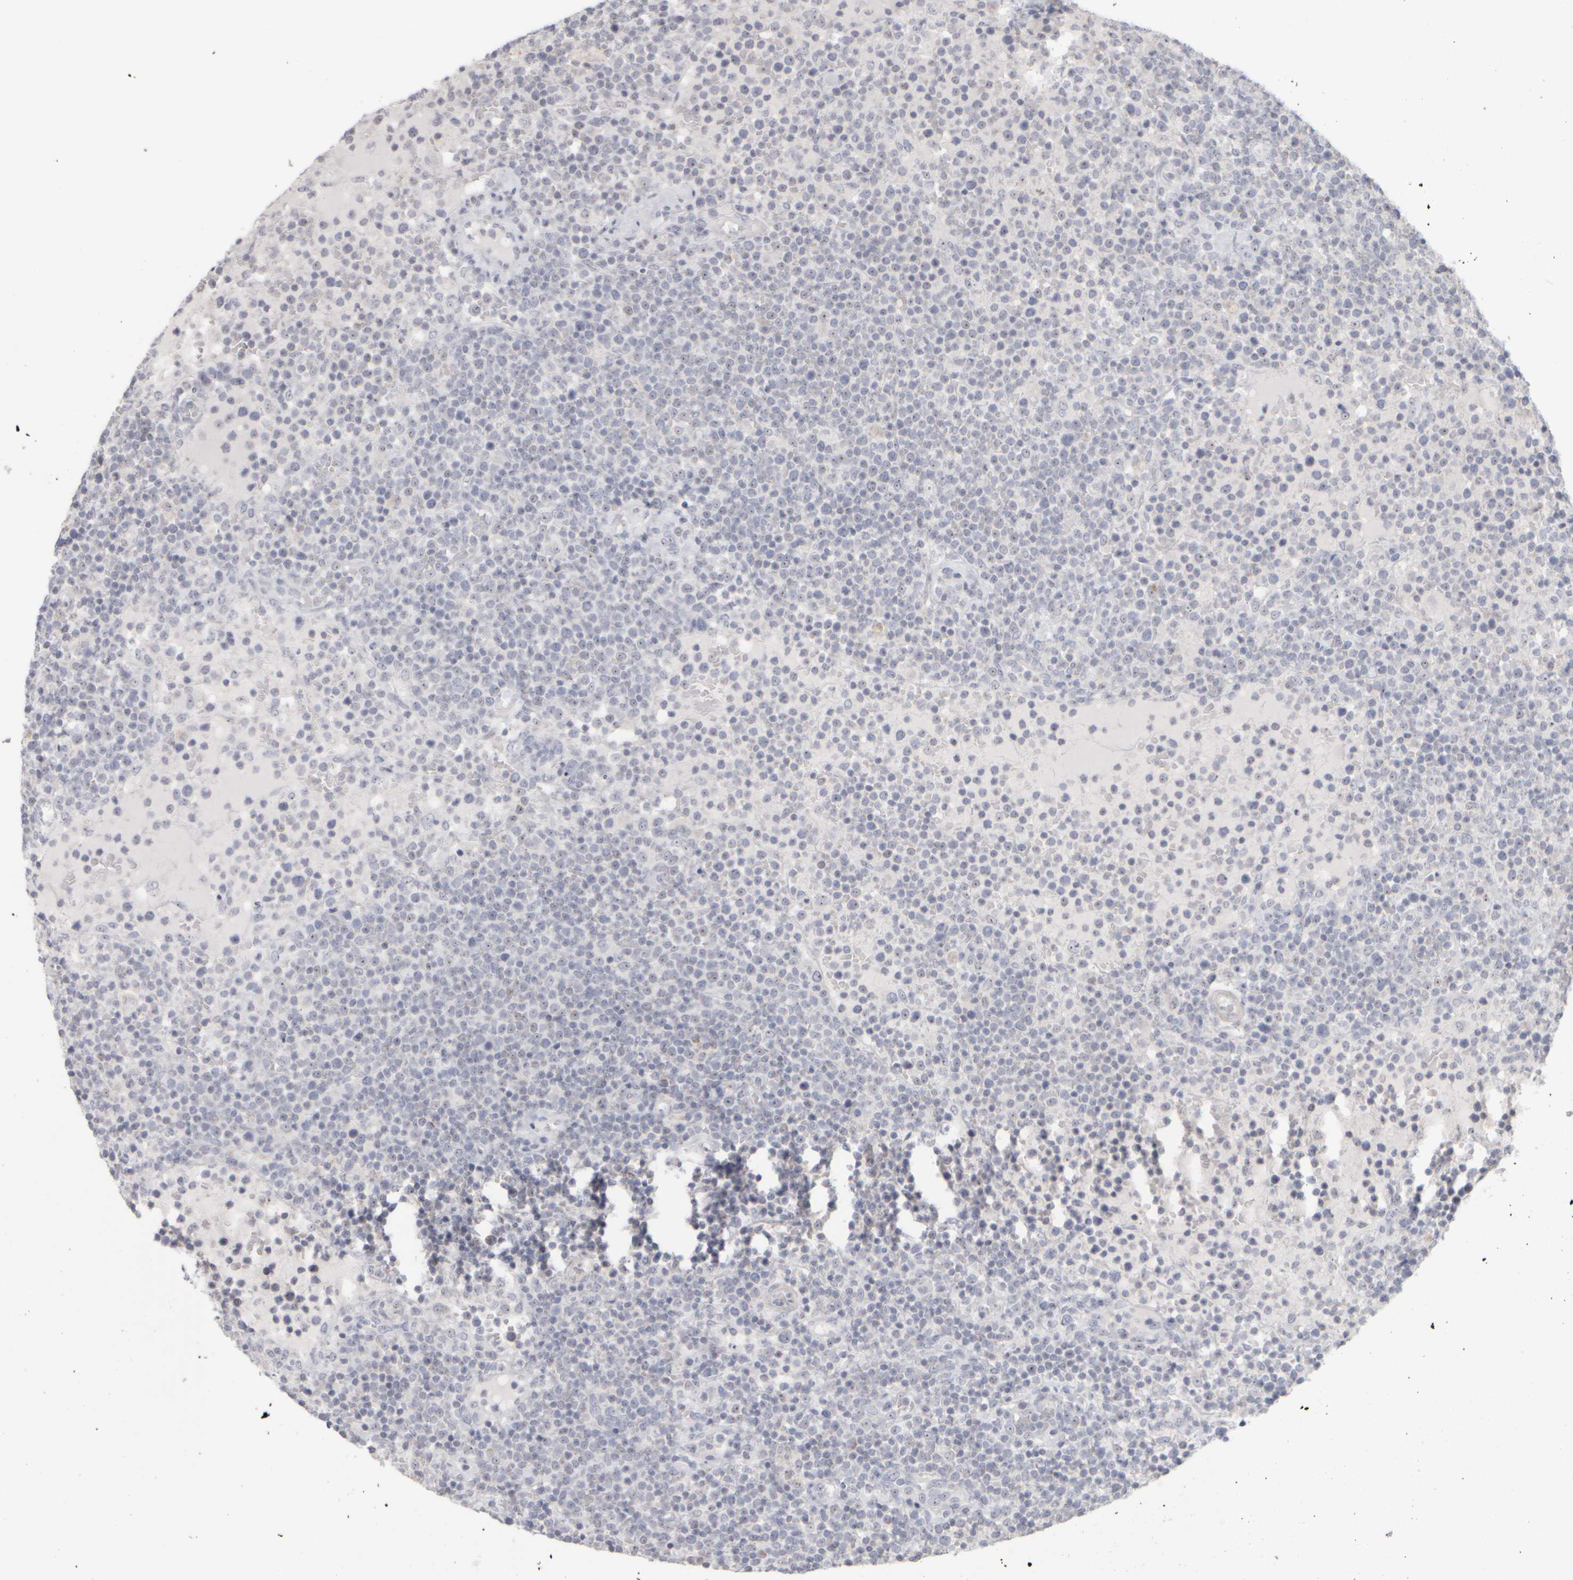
{"staining": {"intensity": "weak", "quantity": "25%-75%", "location": "nuclear"}, "tissue": "lymphoma", "cell_type": "Tumor cells", "image_type": "cancer", "snomed": [{"axis": "morphology", "description": "Malignant lymphoma, non-Hodgkin's type, High grade"}, {"axis": "topography", "description": "Lymph node"}], "caption": "Lymphoma stained for a protein (brown) shows weak nuclear positive staining in about 25%-75% of tumor cells.", "gene": "DCXR", "patient": {"sex": "male", "age": 61}}